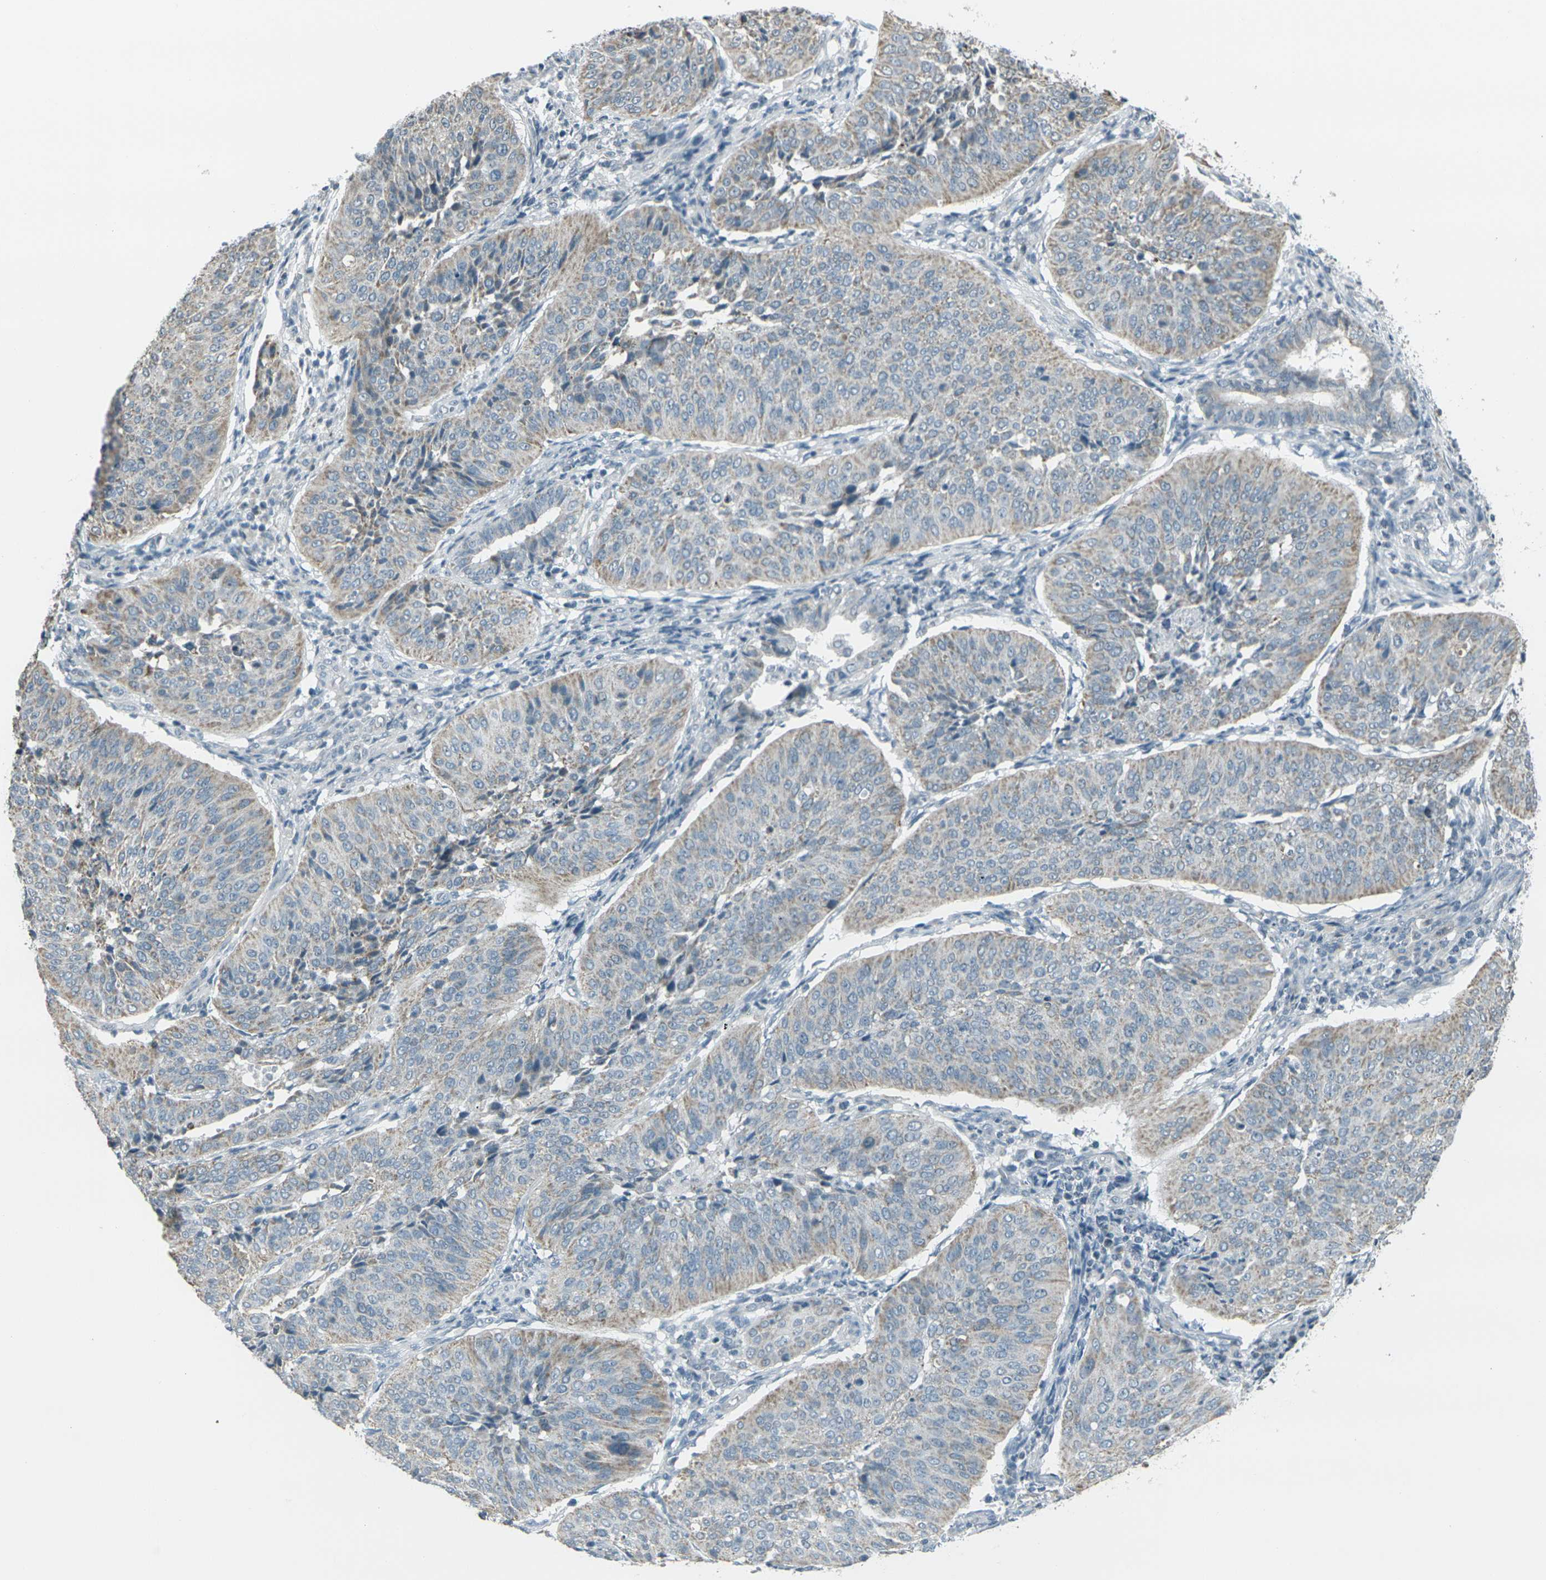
{"staining": {"intensity": "weak", "quantity": ">75%", "location": "cytoplasmic/membranous"}, "tissue": "cervical cancer", "cell_type": "Tumor cells", "image_type": "cancer", "snomed": [{"axis": "morphology", "description": "Normal tissue, NOS"}, {"axis": "morphology", "description": "Squamous cell carcinoma, NOS"}, {"axis": "topography", "description": "Cervix"}], "caption": "High-magnification brightfield microscopy of cervical cancer stained with DAB (3,3'-diaminobenzidine) (brown) and counterstained with hematoxylin (blue). tumor cells exhibit weak cytoplasmic/membranous staining is seen in about>75% of cells.", "gene": "H2BC1", "patient": {"sex": "female", "age": 39}}